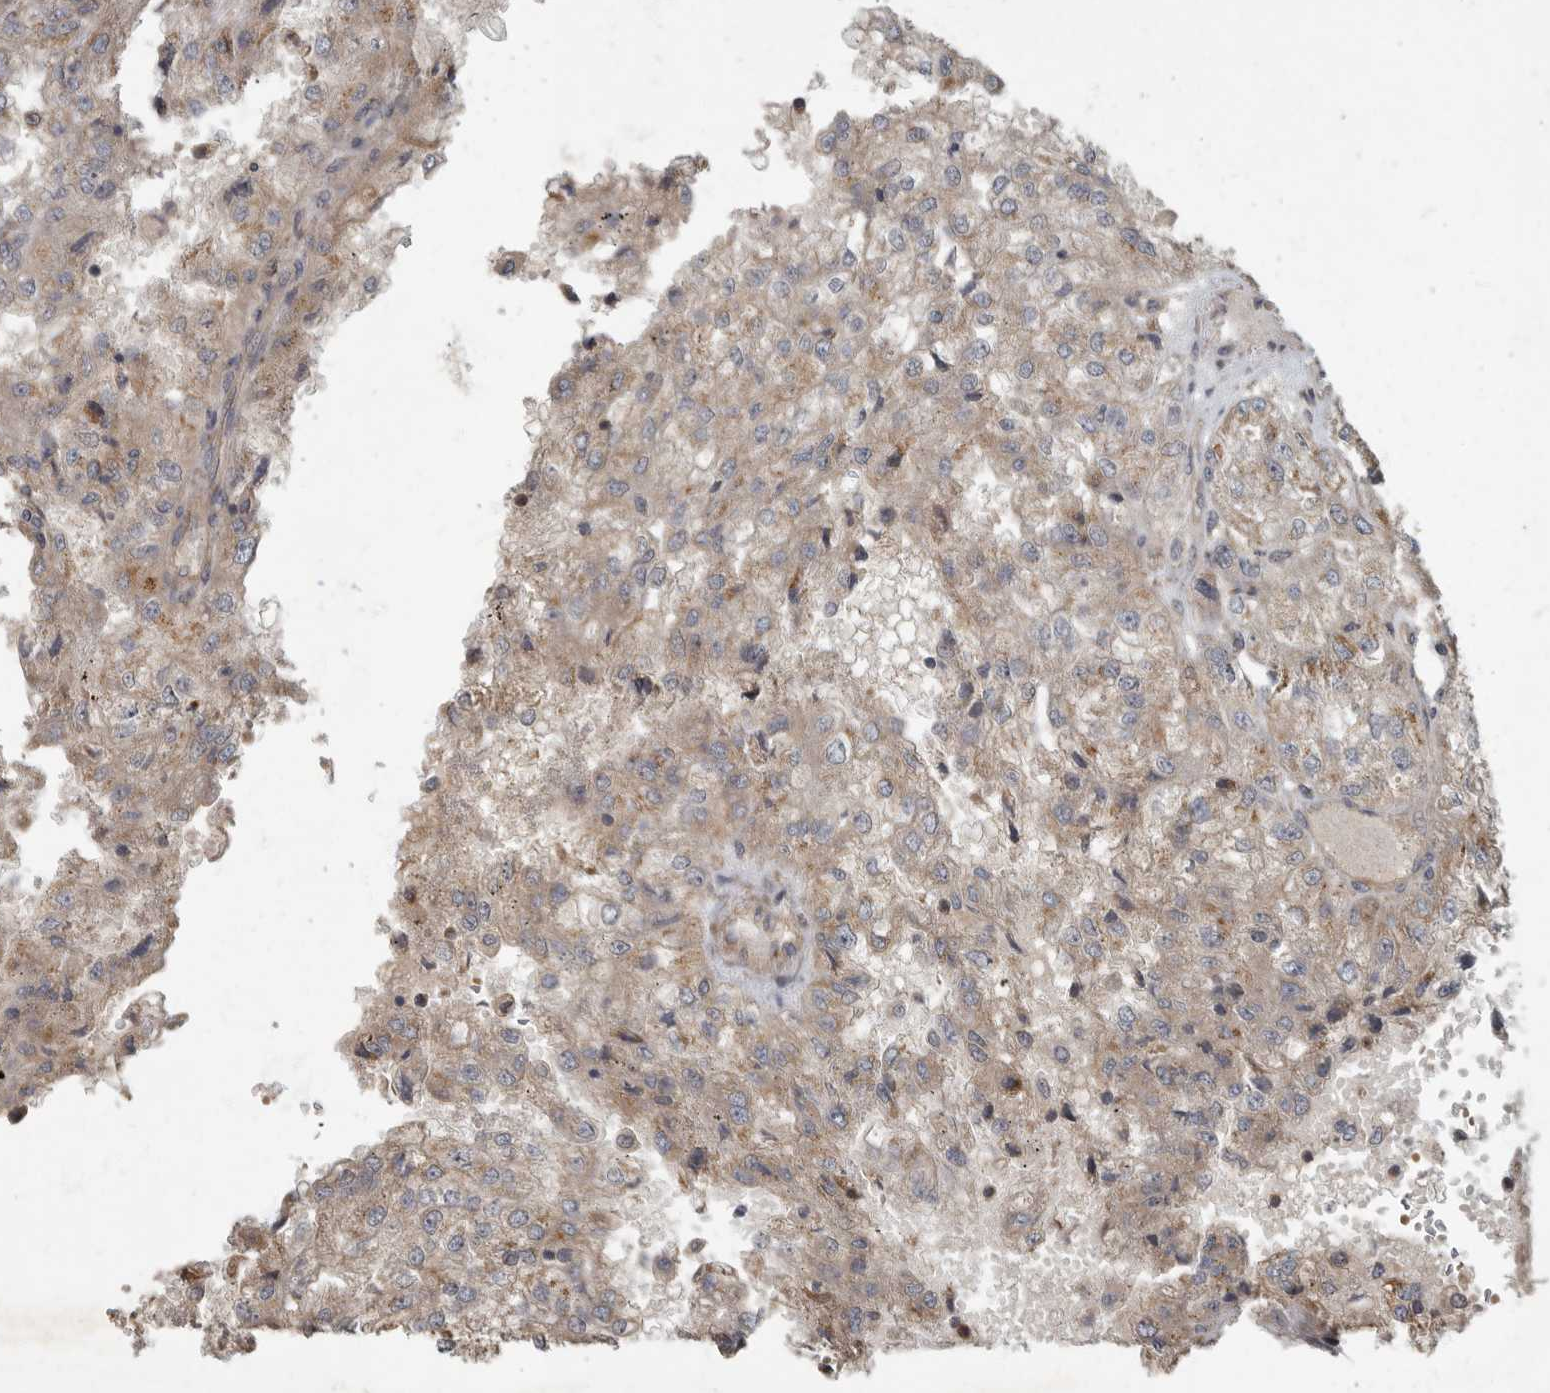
{"staining": {"intensity": "moderate", "quantity": "<25%", "location": "cytoplasmic/membranous"}, "tissue": "renal cancer", "cell_type": "Tumor cells", "image_type": "cancer", "snomed": [{"axis": "morphology", "description": "Adenocarcinoma, NOS"}, {"axis": "topography", "description": "Kidney"}], "caption": "Immunohistochemical staining of human adenocarcinoma (renal) exhibits moderate cytoplasmic/membranous protein expression in approximately <25% of tumor cells.", "gene": "IQCK", "patient": {"sex": "female", "age": 54}}